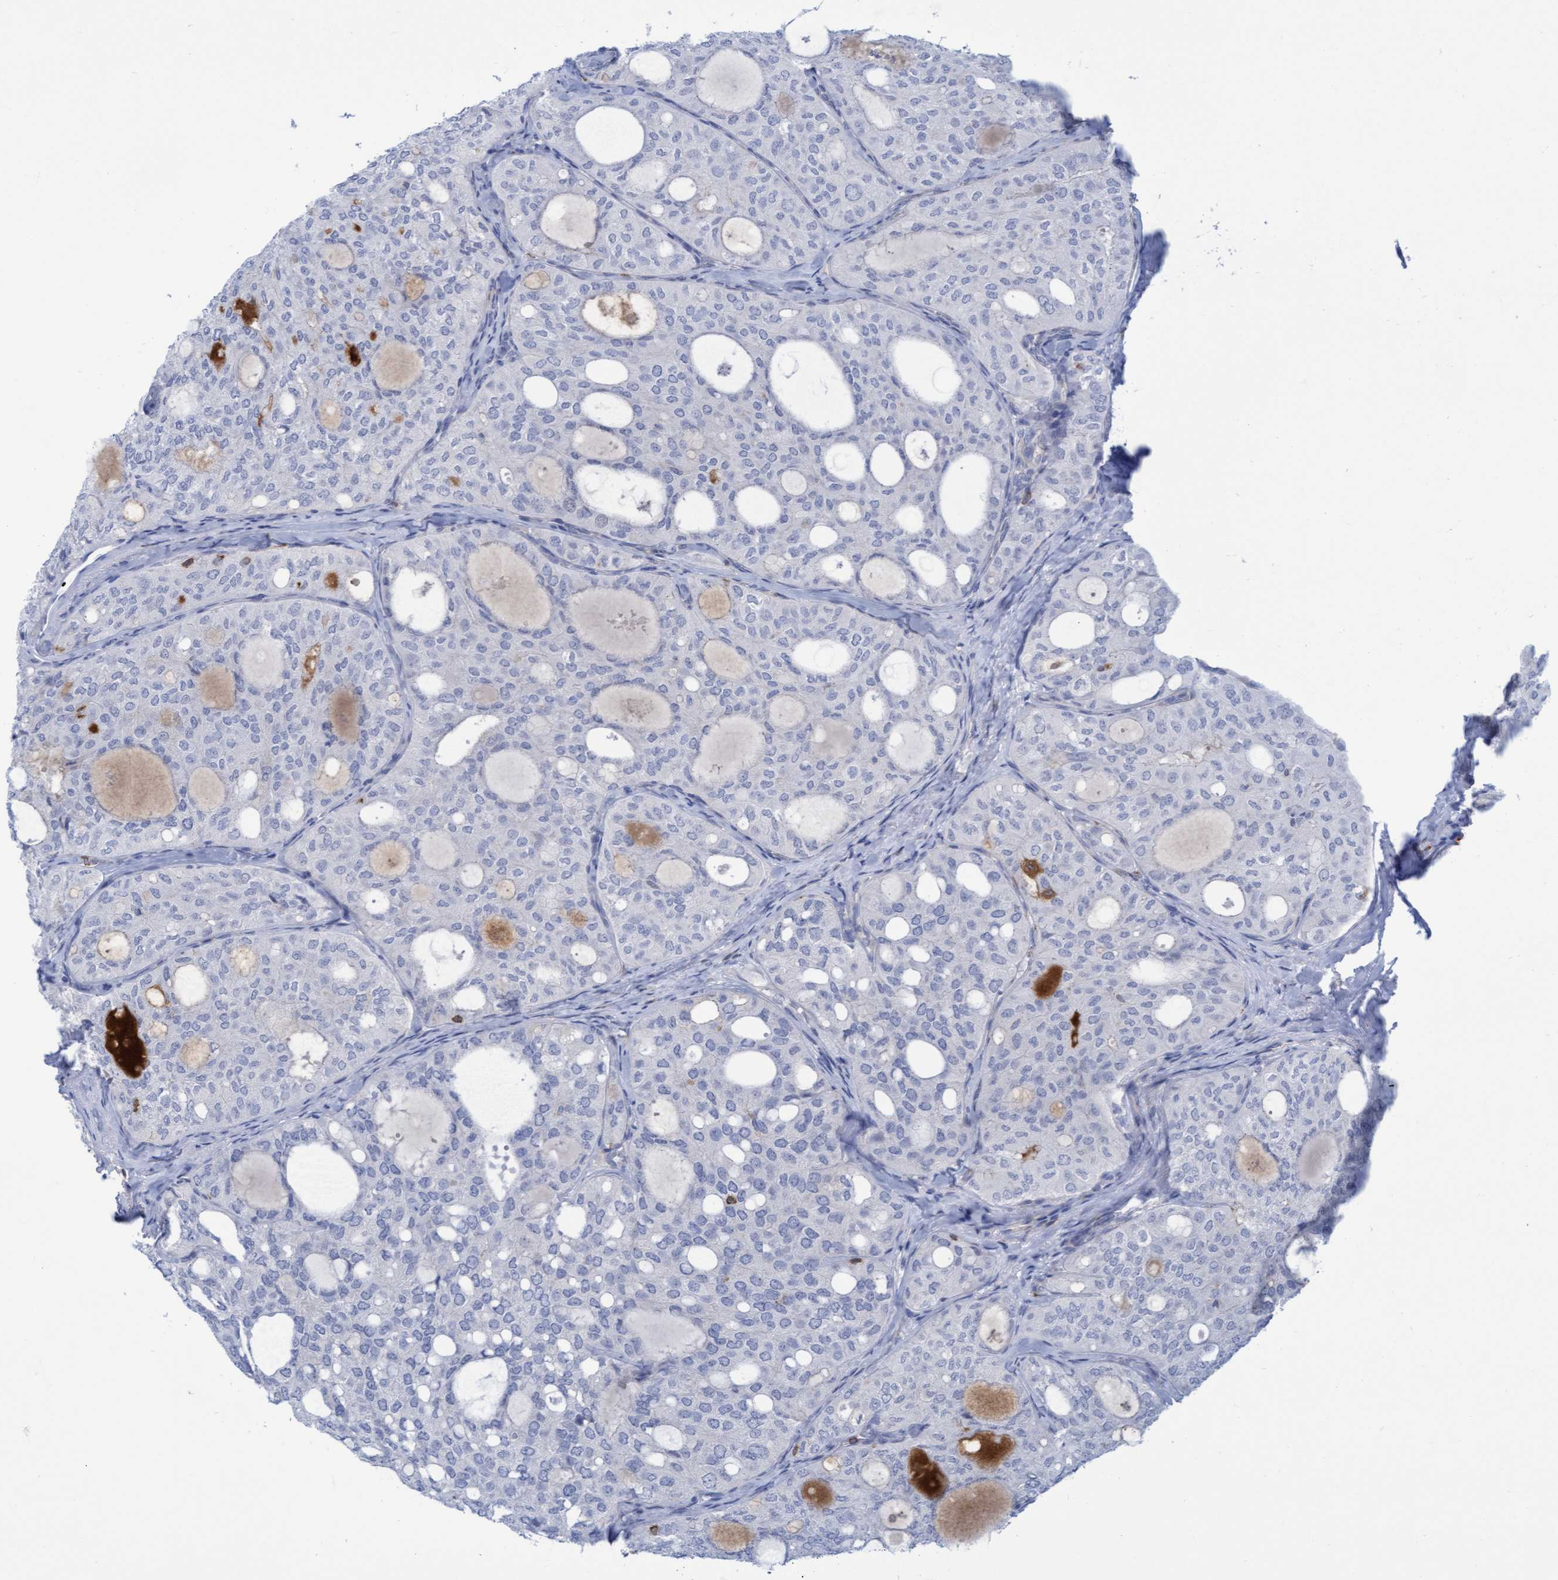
{"staining": {"intensity": "negative", "quantity": "none", "location": "none"}, "tissue": "thyroid cancer", "cell_type": "Tumor cells", "image_type": "cancer", "snomed": [{"axis": "morphology", "description": "Follicular adenoma carcinoma, NOS"}, {"axis": "topography", "description": "Thyroid gland"}], "caption": "Tumor cells show no significant positivity in follicular adenoma carcinoma (thyroid).", "gene": "FNBP1", "patient": {"sex": "male", "age": 75}}